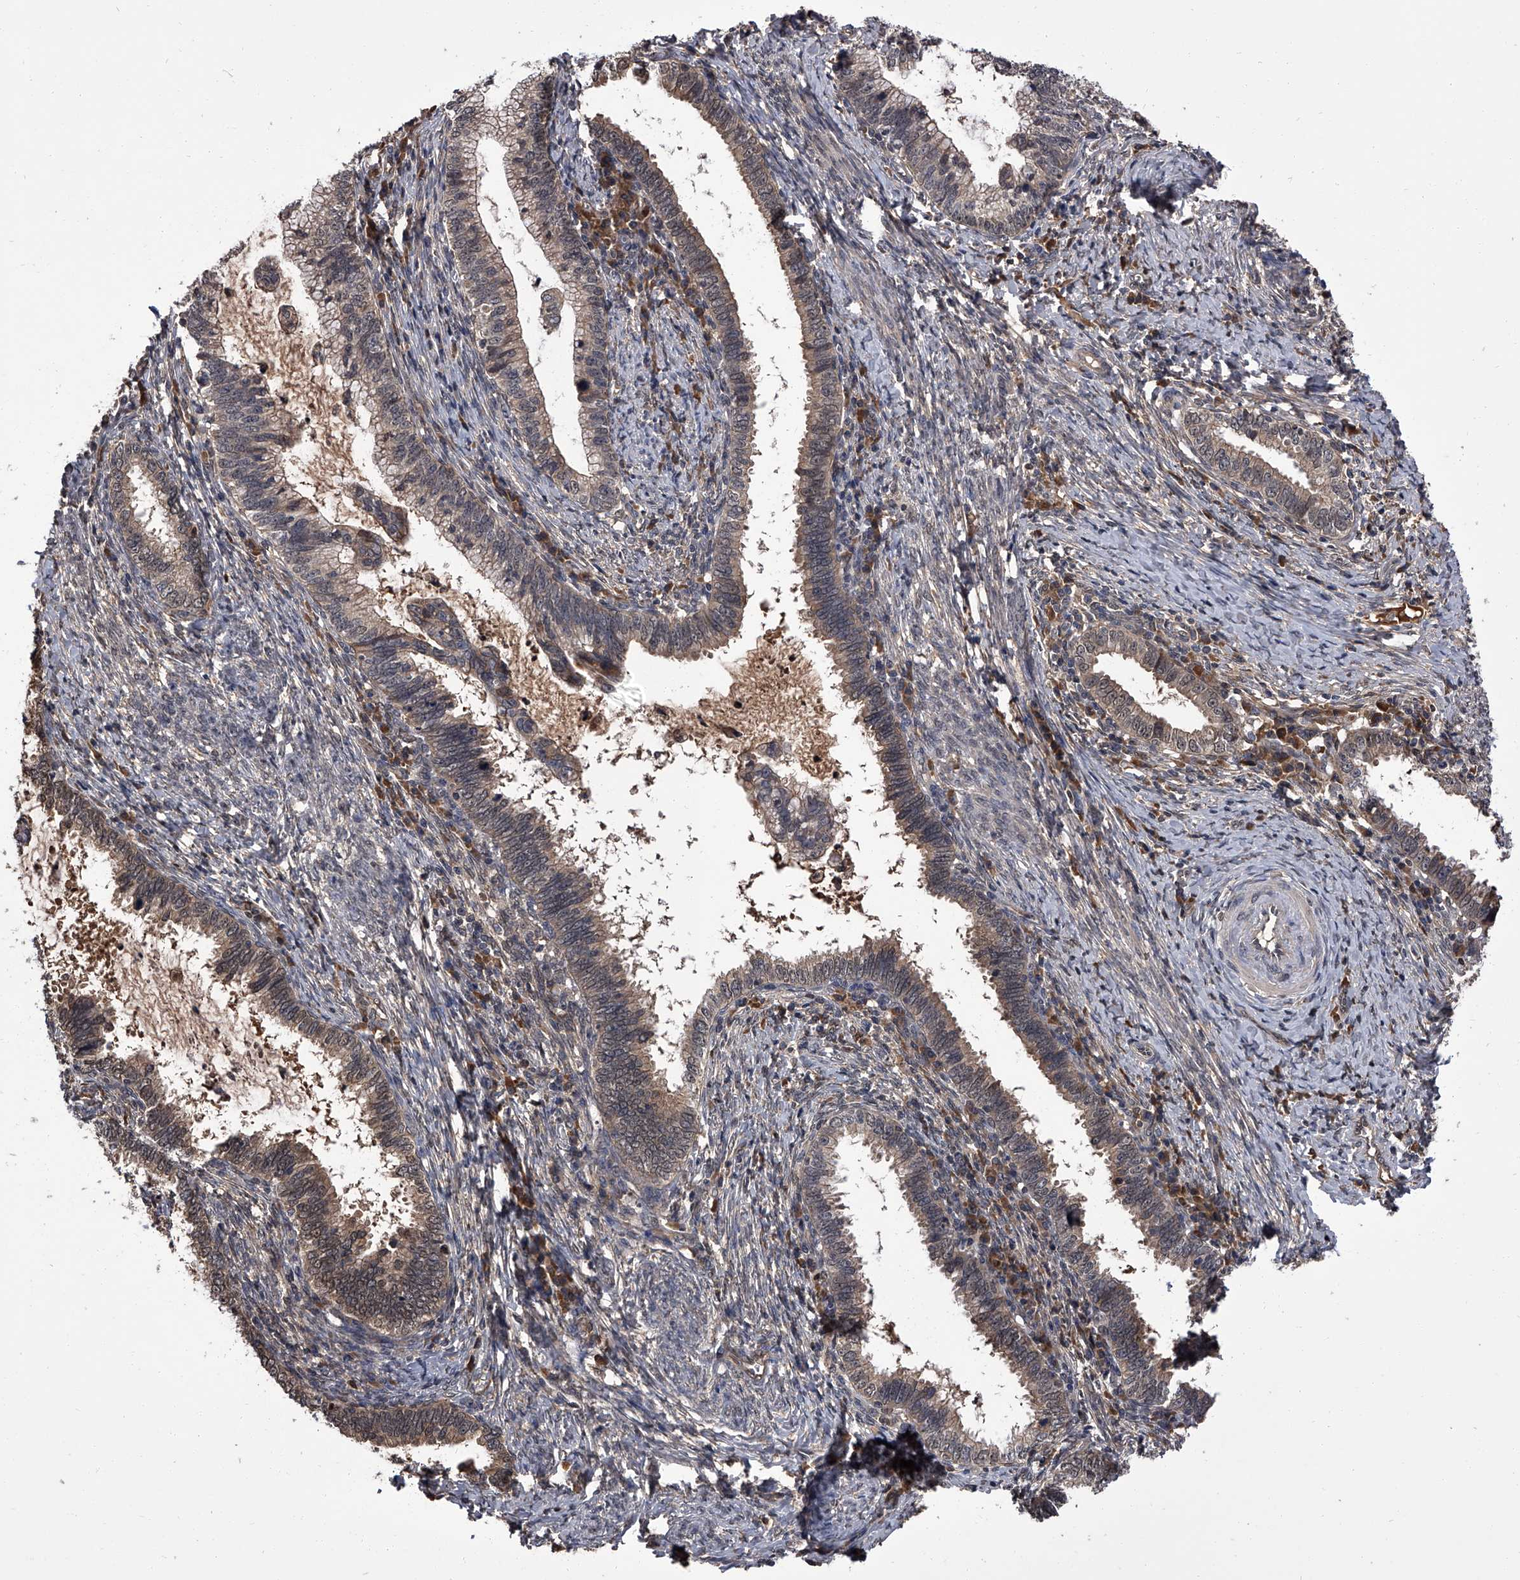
{"staining": {"intensity": "weak", "quantity": ">75%", "location": "cytoplasmic/membranous,nuclear"}, "tissue": "cervical cancer", "cell_type": "Tumor cells", "image_type": "cancer", "snomed": [{"axis": "morphology", "description": "Adenocarcinoma, NOS"}, {"axis": "topography", "description": "Cervix"}], "caption": "This image reveals IHC staining of human cervical cancer (adenocarcinoma), with low weak cytoplasmic/membranous and nuclear staining in approximately >75% of tumor cells.", "gene": "SLC18B1", "patient": {"sex": "female", "age": 36}}